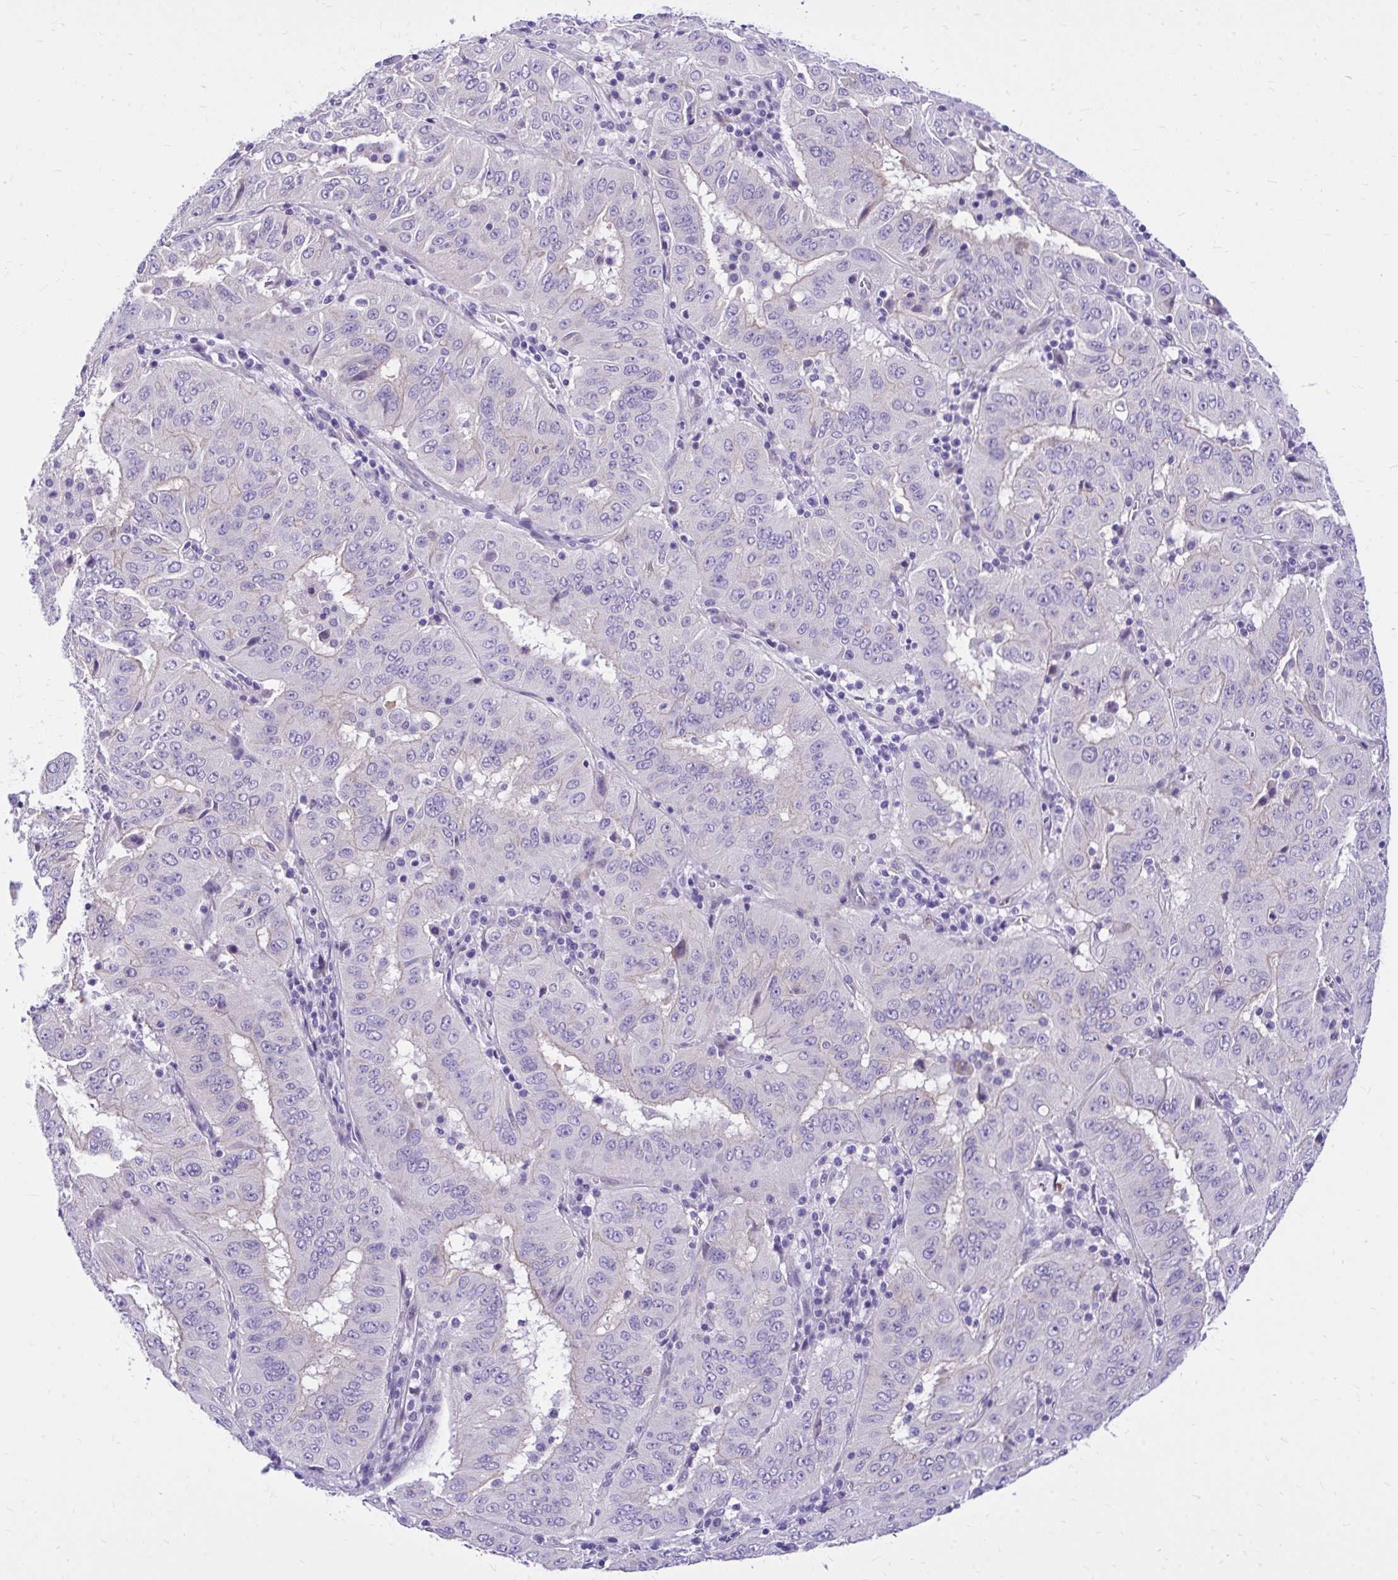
{"staining": {"intensity": "negative", "quantity": "none", "location": "none"}, "tissue": "pancreatic cancer", "cell_type": "Tumor cells", "image_type": "cancer", "snomed": [{"axis": "morphology", "description": "Adenocarcinoma, NOS"}, {"axis": "topography", "description": "Pancreas"}], "caption": "An immunohistochemistry (IHC) photomicrograph of pancreatic adenocarcinoma is shown. There is no staining in tumor cells of pancreatic adenocarcinoma.", "gene": "ADAMTSL1", "patient": {"sex": "male", "age": 63}}